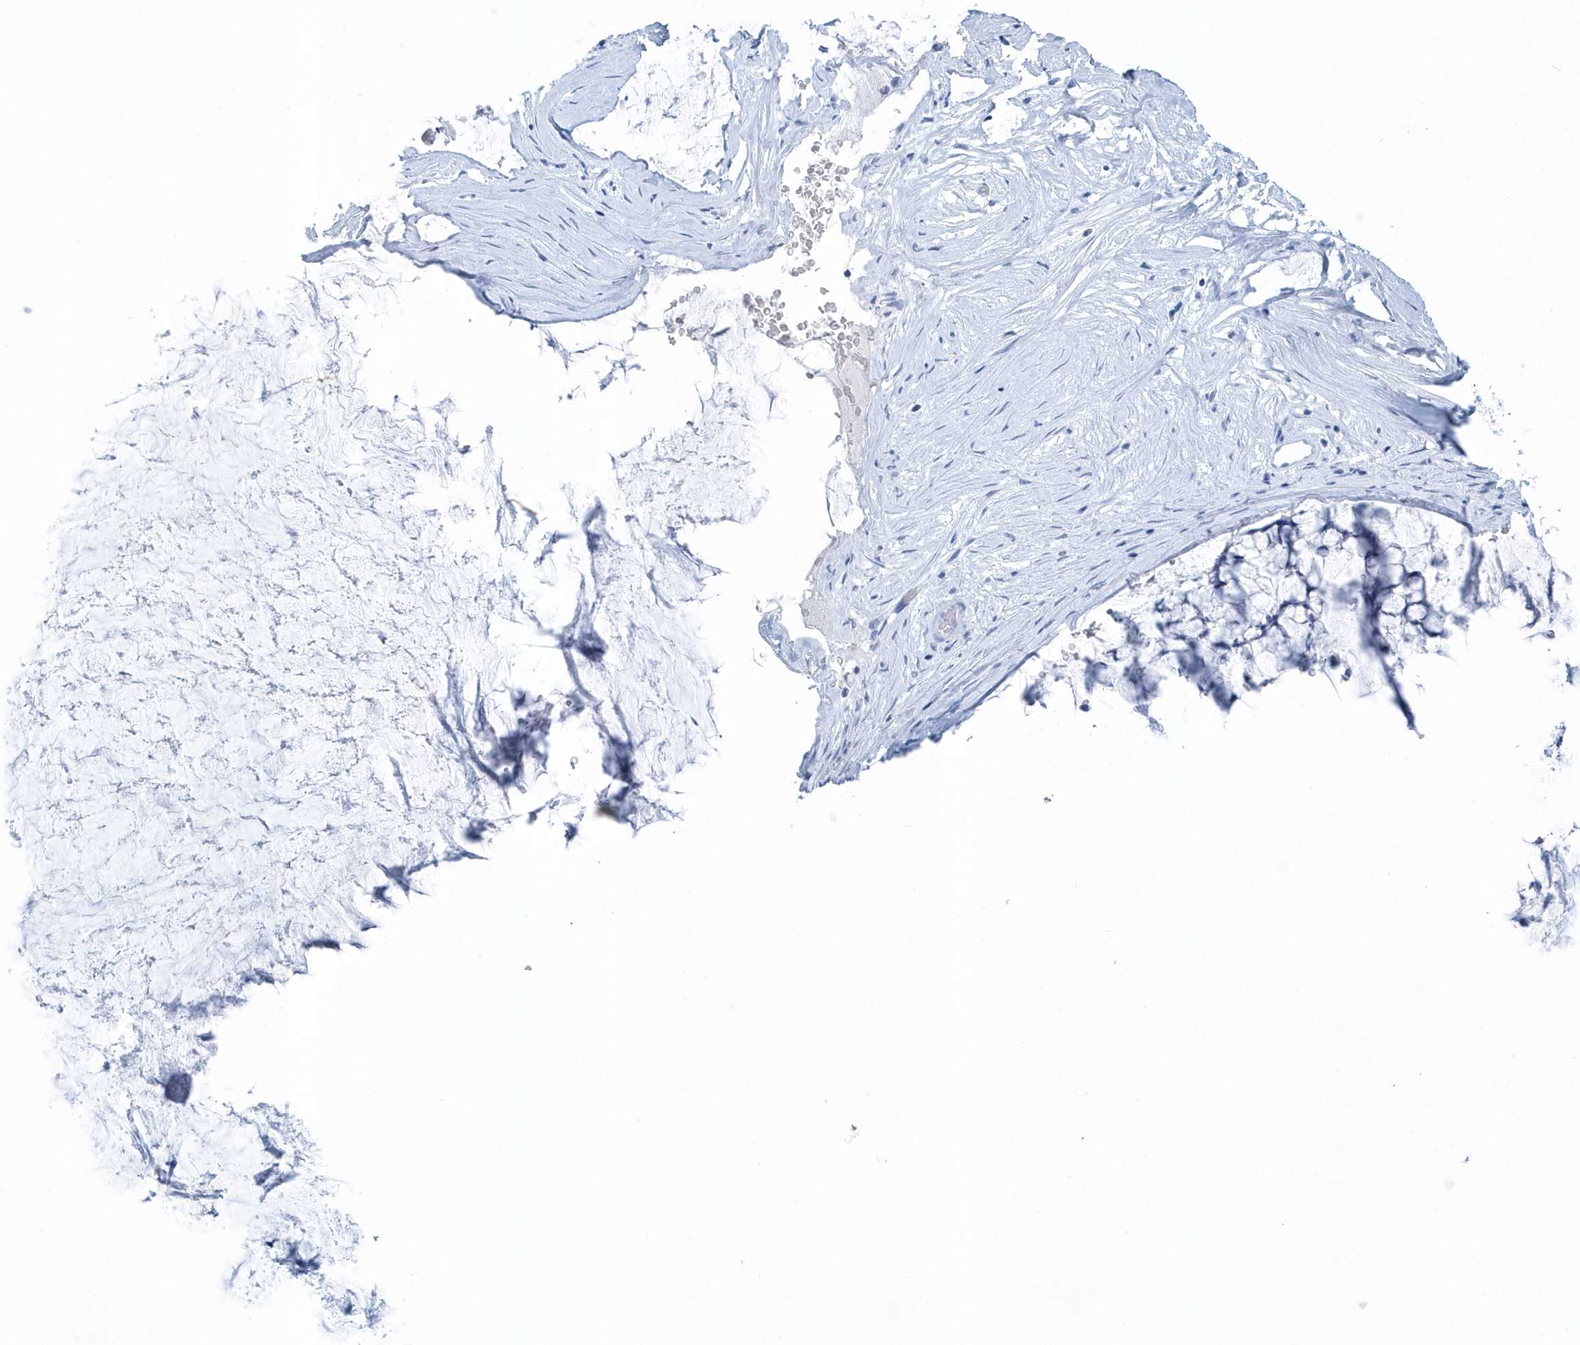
{"staining": {"intensity": "negative", "quantity": "none", "location": "none"}, "tissue": "ovarian cancer", "cell_type": "Tumor cells", "image_type": "cancer", "snomed": [{"axis": "morphology", "description": "Cystadenocarcinoma, mucinous, NOS"}, {"axis": "topography", "description": "Ovary"}], "caption": "Ovarian cancer (mucinous cystadenocarcinoma) stained for a protein using immunohistochemistry (IHC) displays no expression tumor cells.", "gene": "PTPRO", "patient": {"sex": "female", "age": 42}}